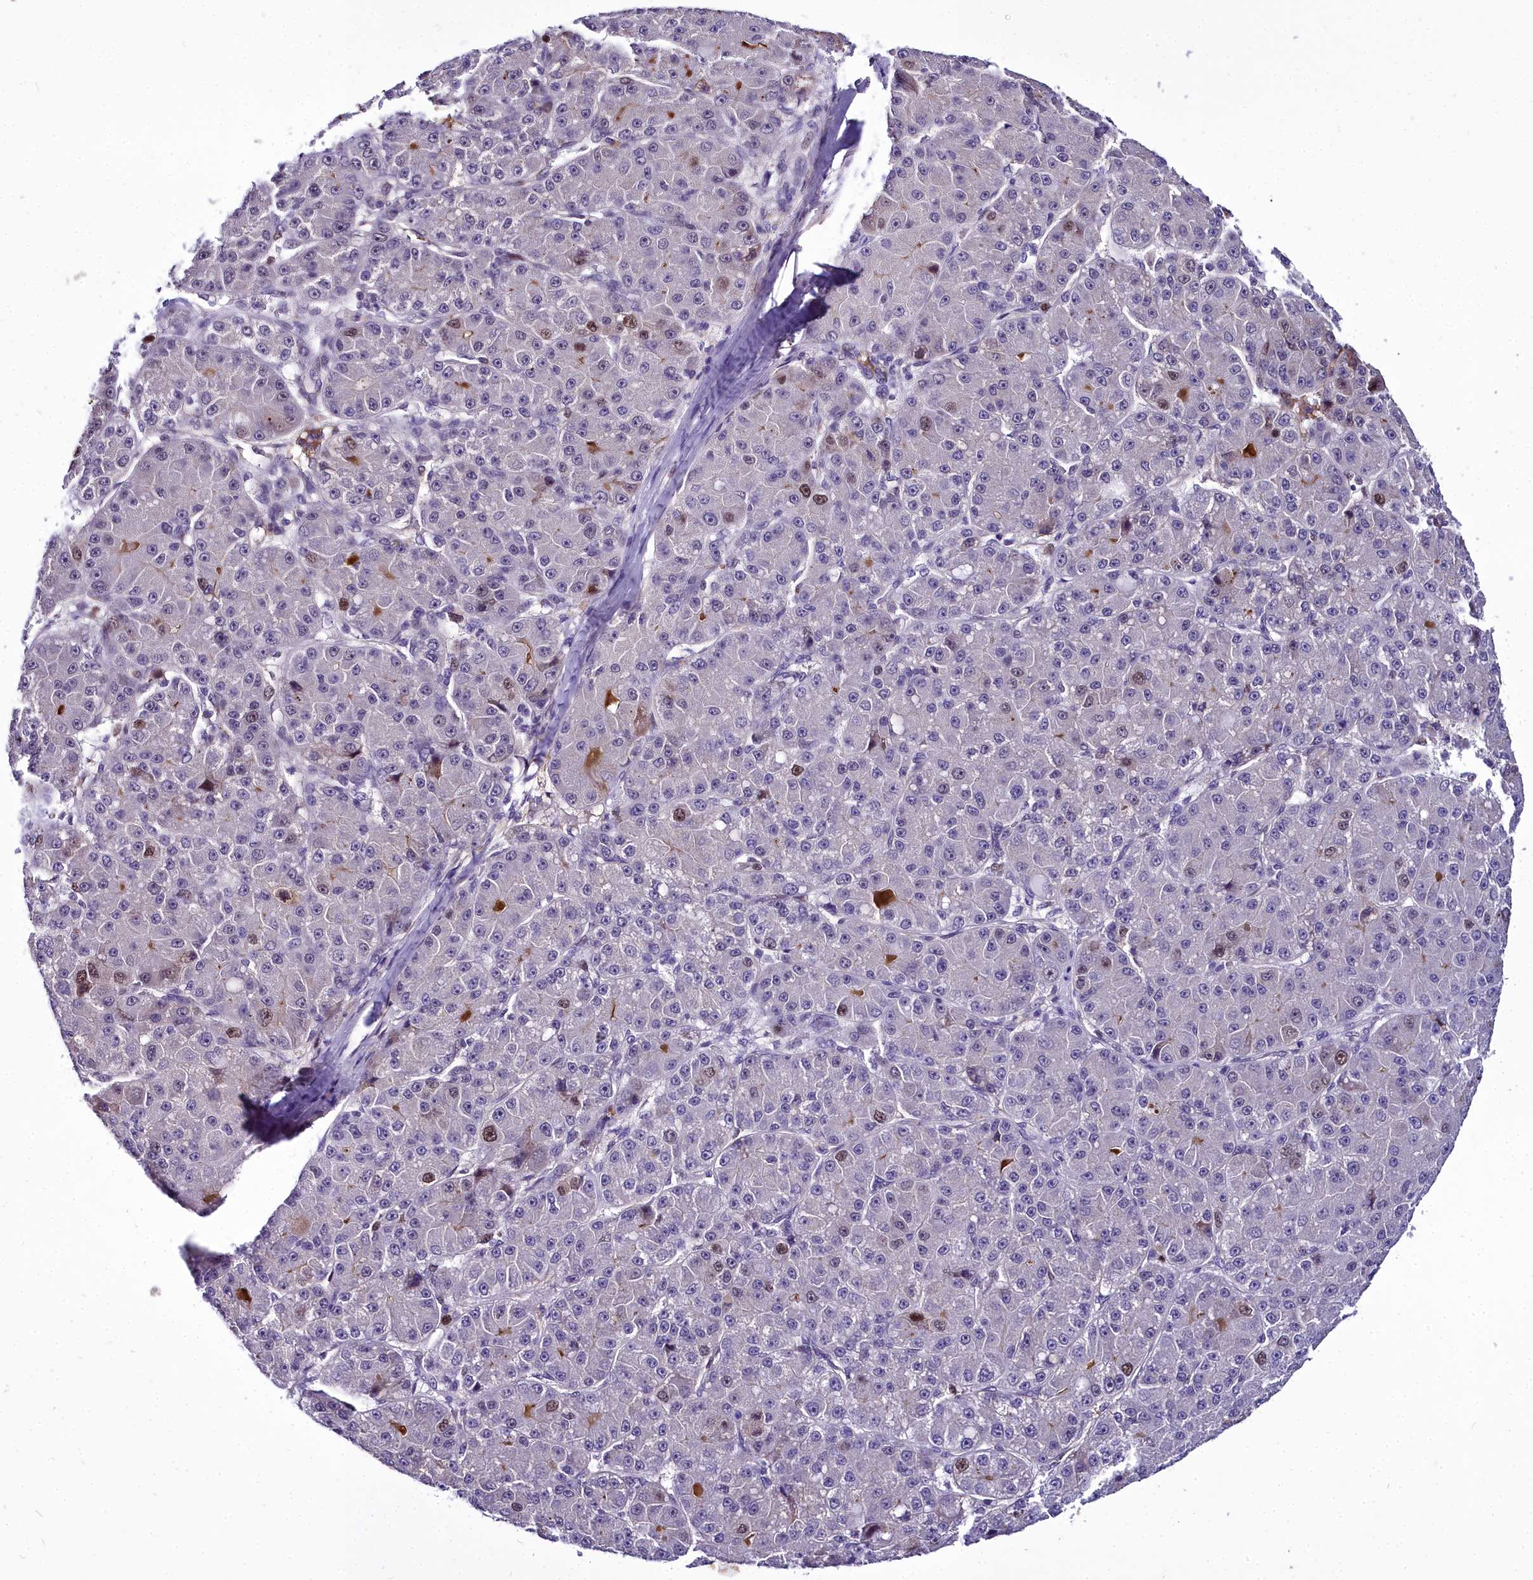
{"staining": {"intensity": "moderate", "quantity": "<25%", "location": "nuclear"}, "tissue": "liver cancer", "cell_type": "Tumor cells", "image_type": "cancer", "snomed": [{"axis": "morphology", "description": "Carcinoma, Hepatocellular, NOS"}, {"axis": "topography", "description": "Liver"}], "caption": "Immunohistochemical staining of liver cancer (hepatocellular carcinoma) demonstrates low levels of moderate nuclear staining in about <25% of tumor cells.", "gene": "TRIML2", "patient": {"sex": "male", "age": 67}}